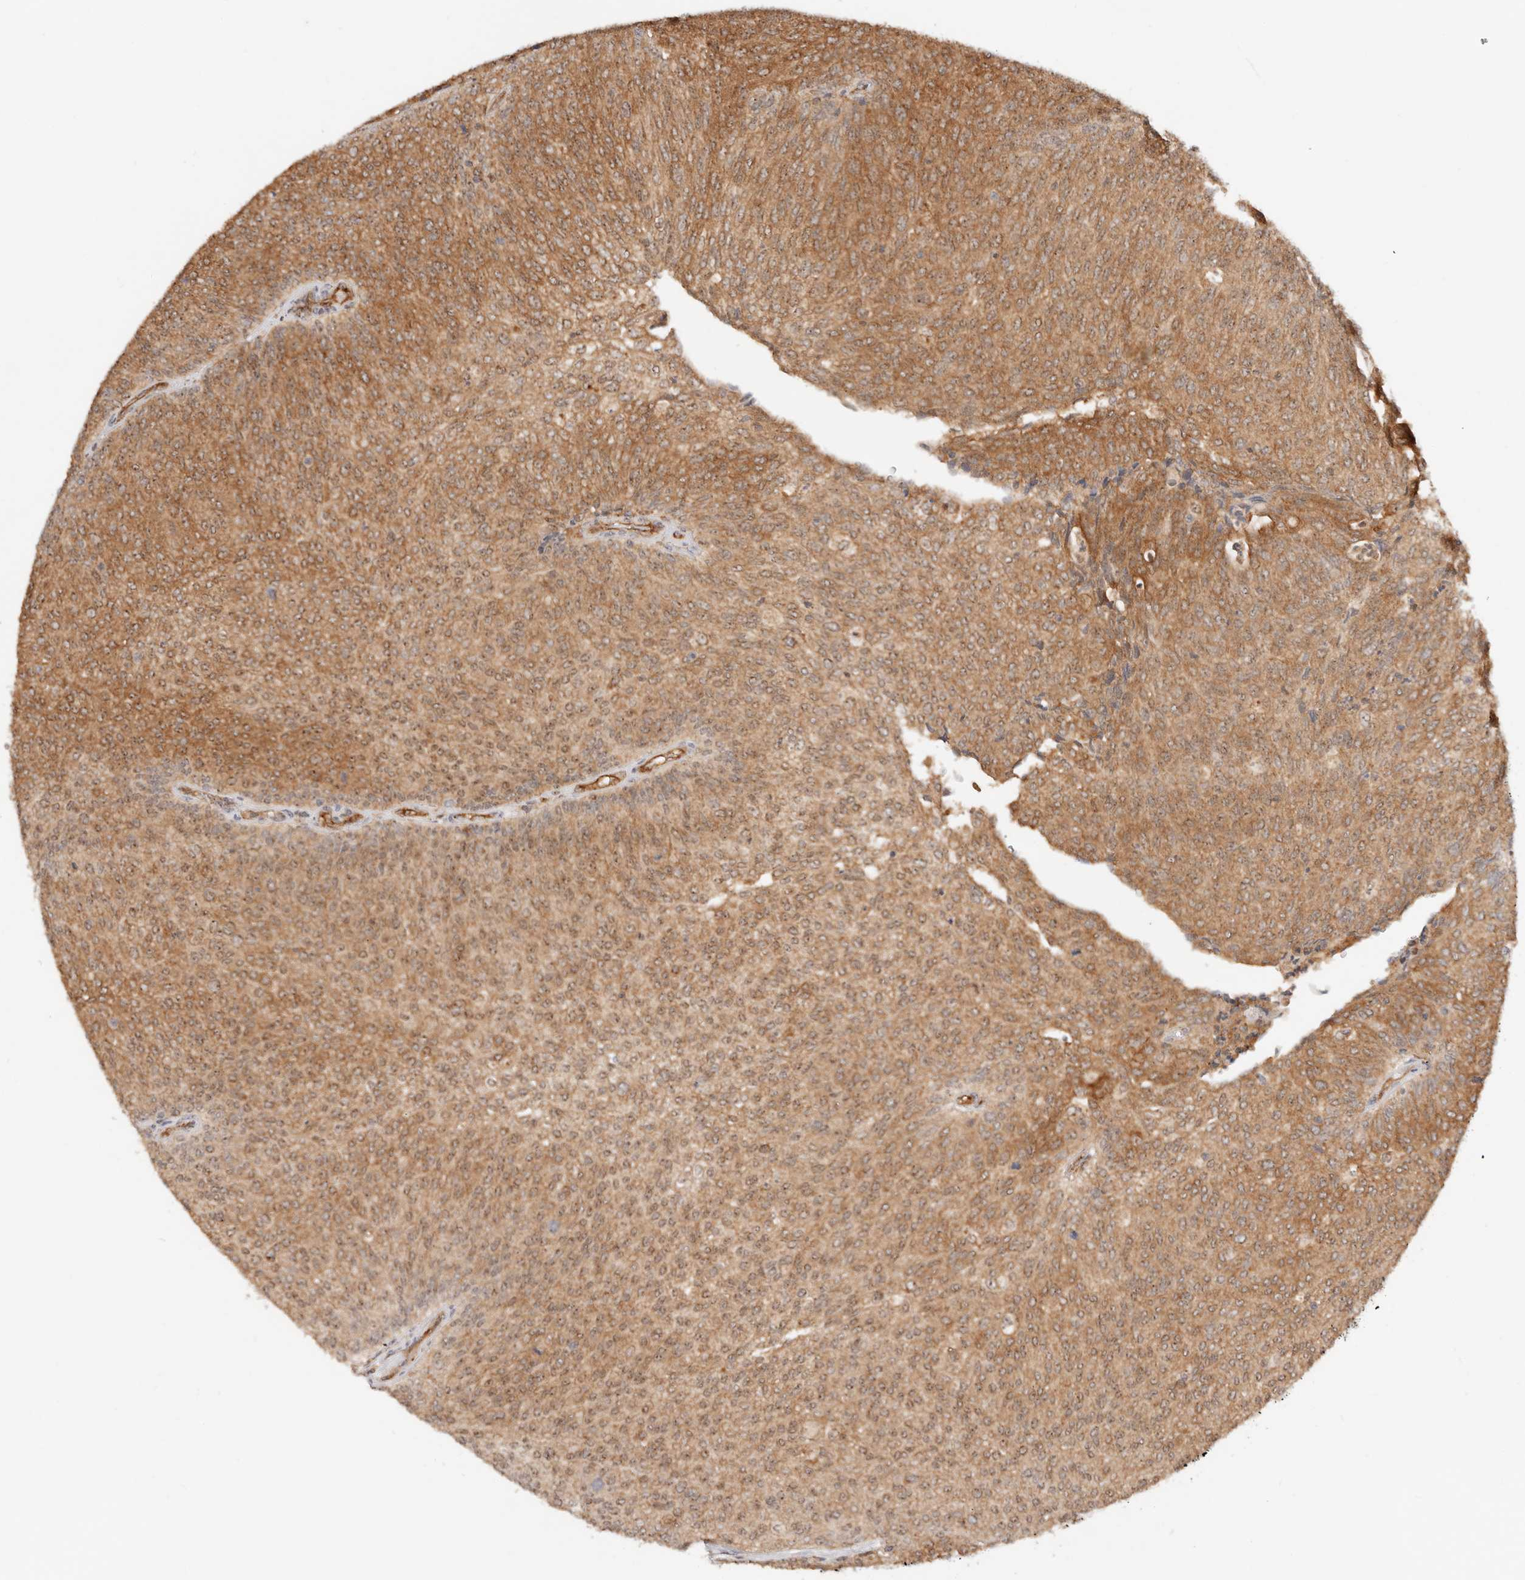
{"staining": {"intensity": "moderate", "quantity": ">75%", "location": "cytoplasmic/membranous,nuclear"}, "tissue": "urothelial cancer", "cell_type": "Tumor cells", "image_type": "cancer", "snomed": [{"axis": "morphology", "description": "Urothelial carcinoma, Low grade"}, {"axis": "topography", "description": "Urinary bladder"}], "caption": "The immunohistochemical stain shows moderate cytoplasmic/membranous and nuclear staining in tumor cells of urothelial carcinoma (low-grade) tissue.", "gene": "HEXD", "patient": {"sex": "female", "age": 79}}